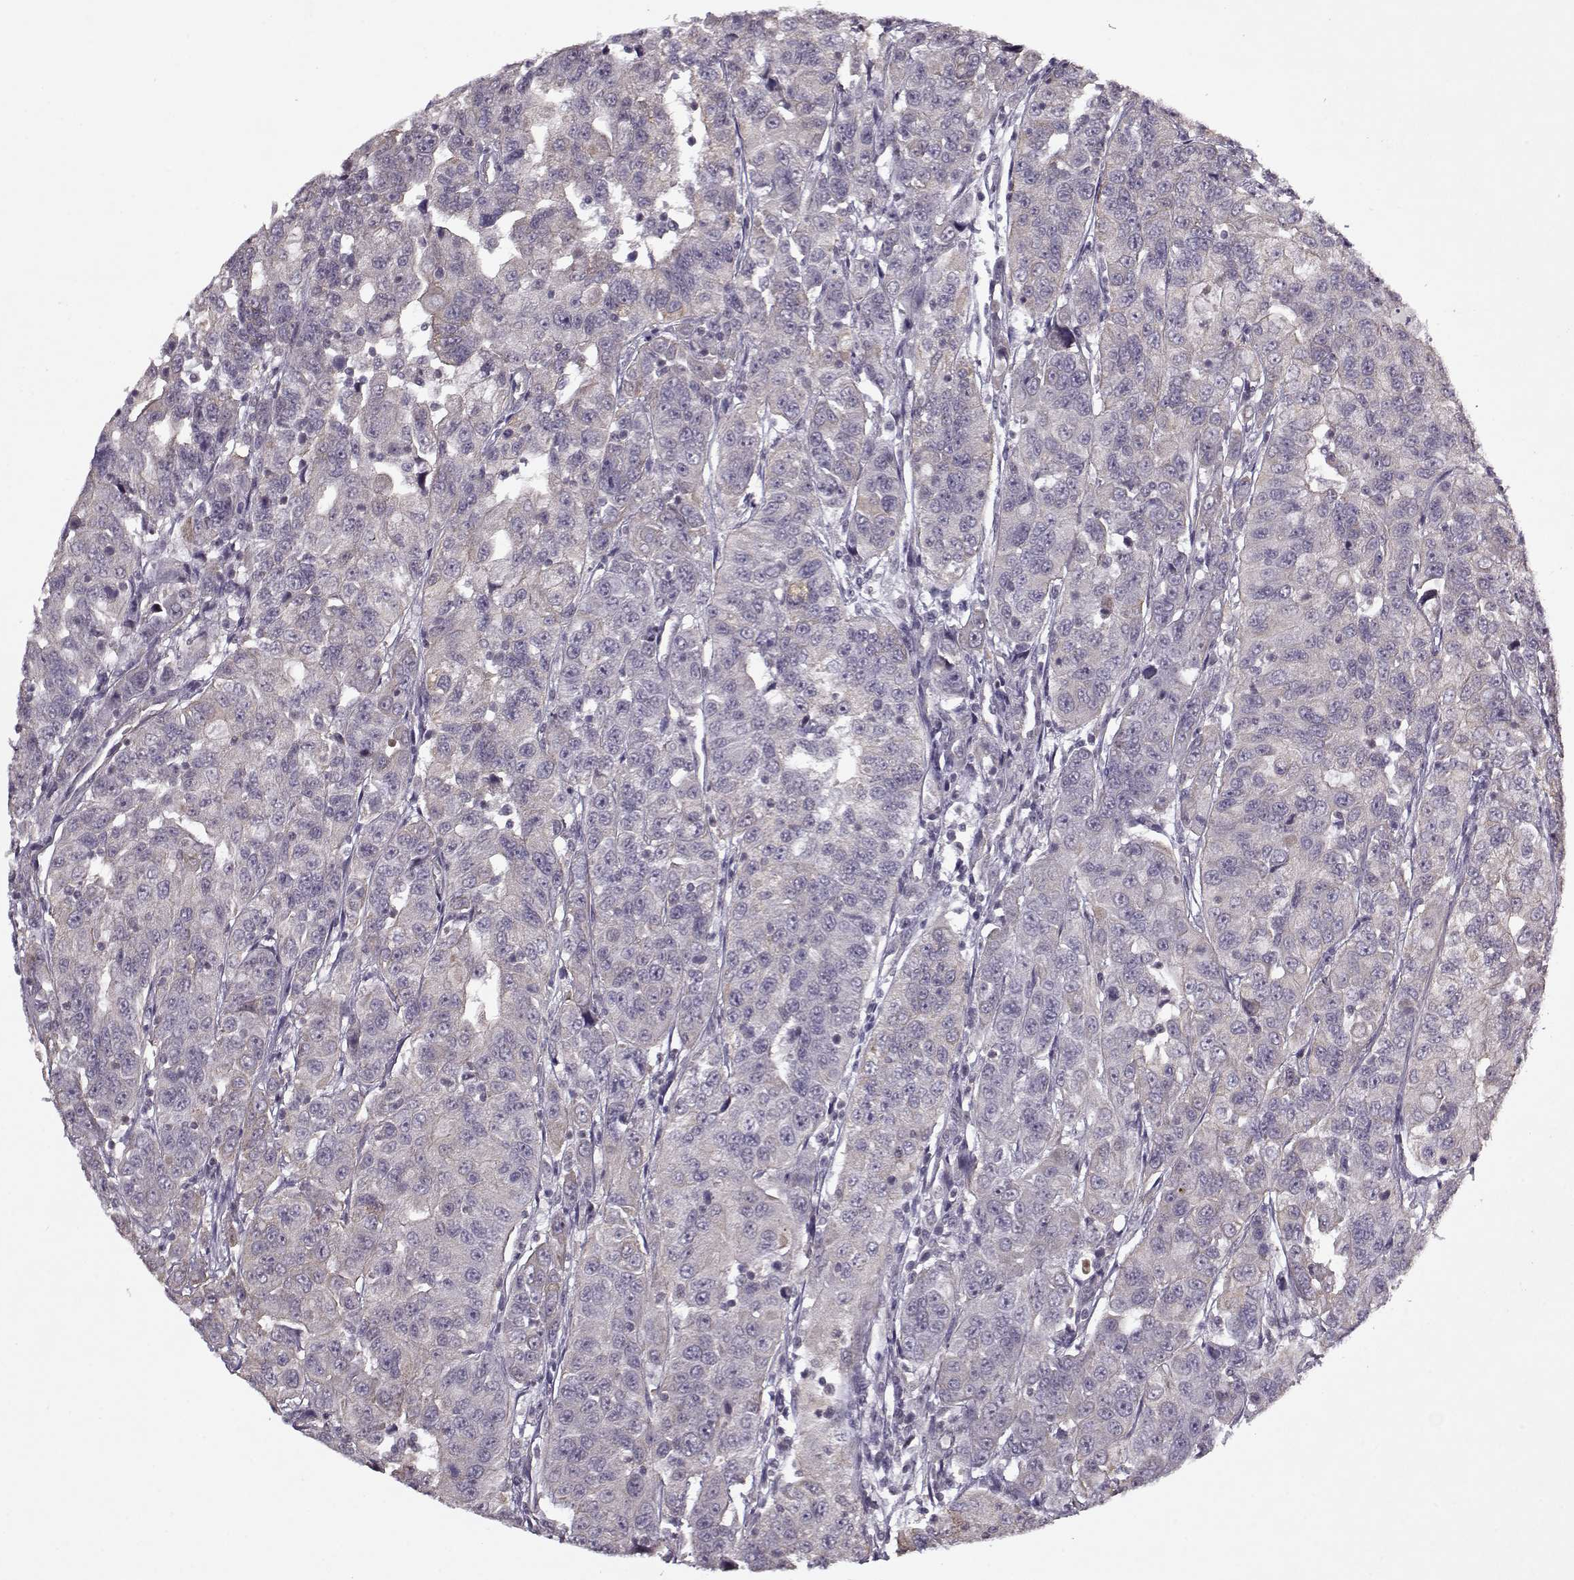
{"staining": {"intensity": "negative", "quantity": "none", "location": "none"}, "tissue": "urothelial cancer", "cell_type": "Tumor cells", "image_type": "cancer", "snomed": [{"axis": "morphology", "description": "Urothelial carcinoma, NOS"}, {"axis": "morphology", "description": "Urothelial carcinoma, High grade"}, {"axis": "topography", "description": "Urinary bladder"}], "caption": "The immunohistochemistry (IHC) photomicrograph has no significant staining in tumor cells of urothelial cancer tissue.", "gene": "KRT9", "patient": {"sex": "female", "age": 73}}